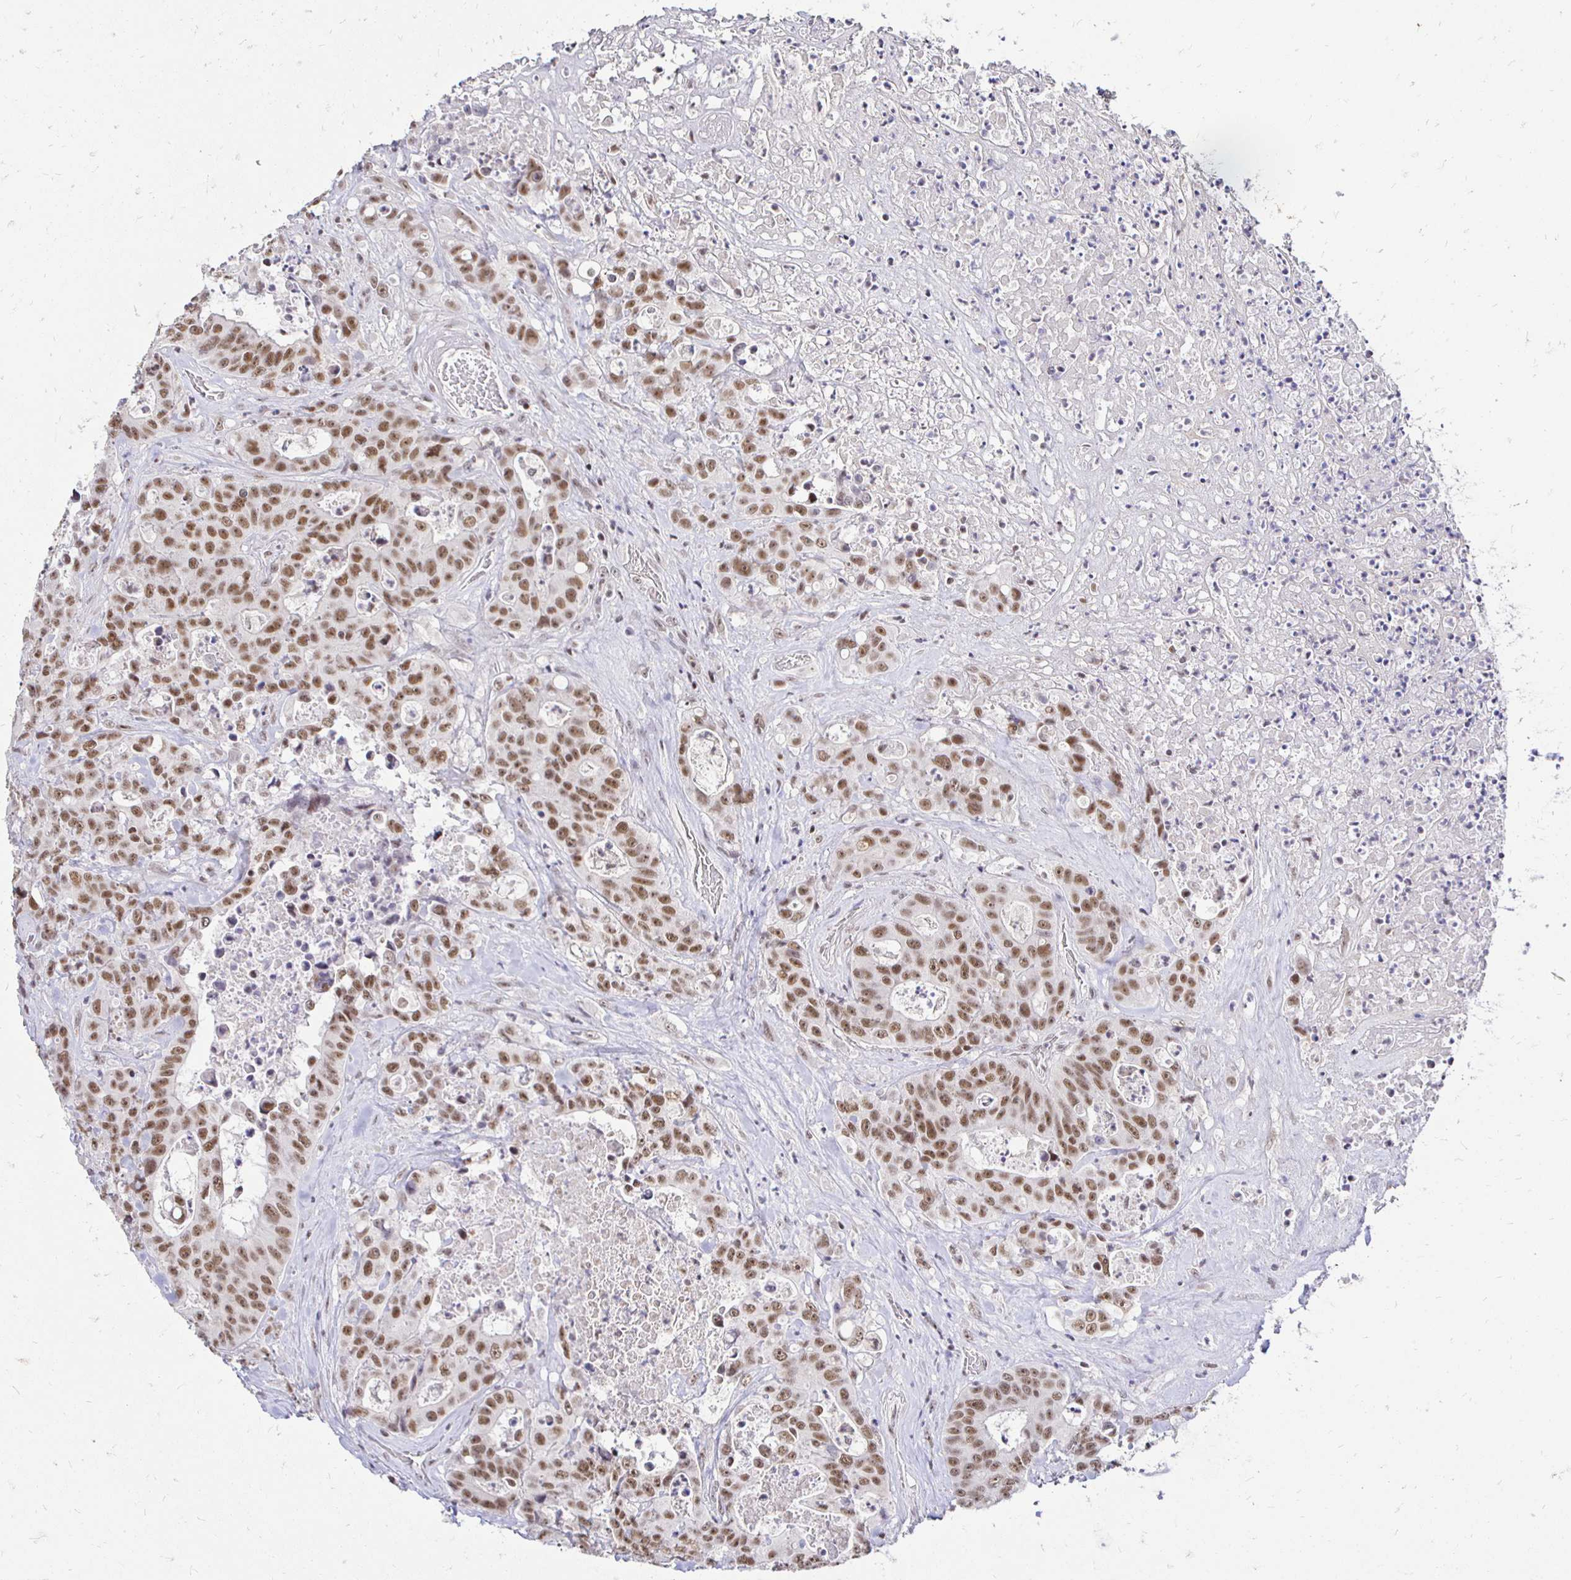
{"staining": {"intensity": "moderate", "quantity": ">75%", "location": "nuclear"}, "tissue": "colorectal cancer", "cell_type": "Tumor cells", "image_type": "cancer", "snomed": [{"axis": "morphology", "description": "Adenocarcinoma, NOS"}, {"axis": "topography", "description": "Rectum"}], "caption": "Human colorectal cancer stained for a protein (brown) displays moderate nuclear positive staining in approximately >75% of tumor cells.", "gene": "SIN3A", "patient": {"sex": "female", "age": 62}}